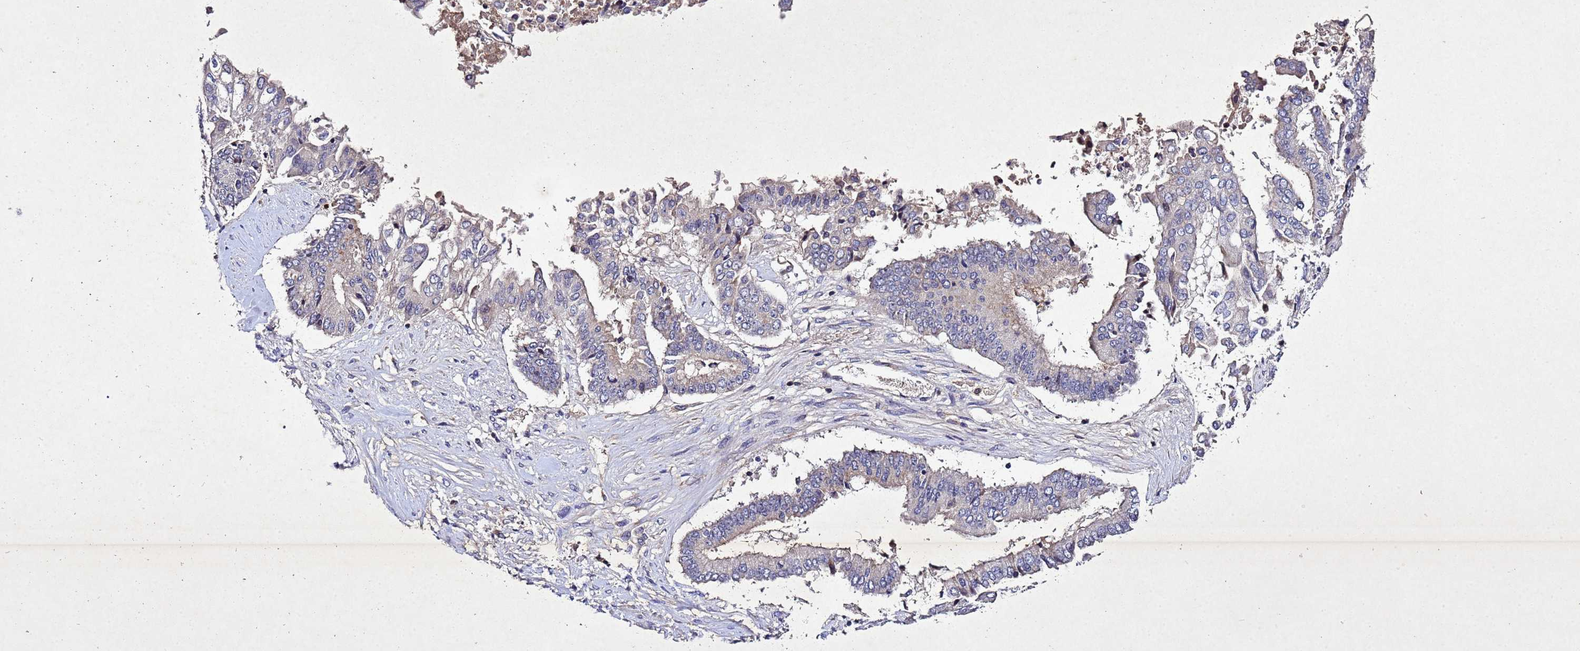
{"staining": {"intensity": "negative", "quantity": "none", "location": "none"}, "tissue": "pancreatic cancer", "cell_type": "Tumor cells", "image_type": "cancer", "snomed": [{"axis": "morphology", "description": "Adenocarcinoma, NOS"}, {"axis": "topography", "description": "Pancreas"}], "caption": "Micrograph shows no protein expression in tumor cells of pancreatic cancer tissue.", "gene": "SV2B", "patient": {"sex": "female", "age": 77}}